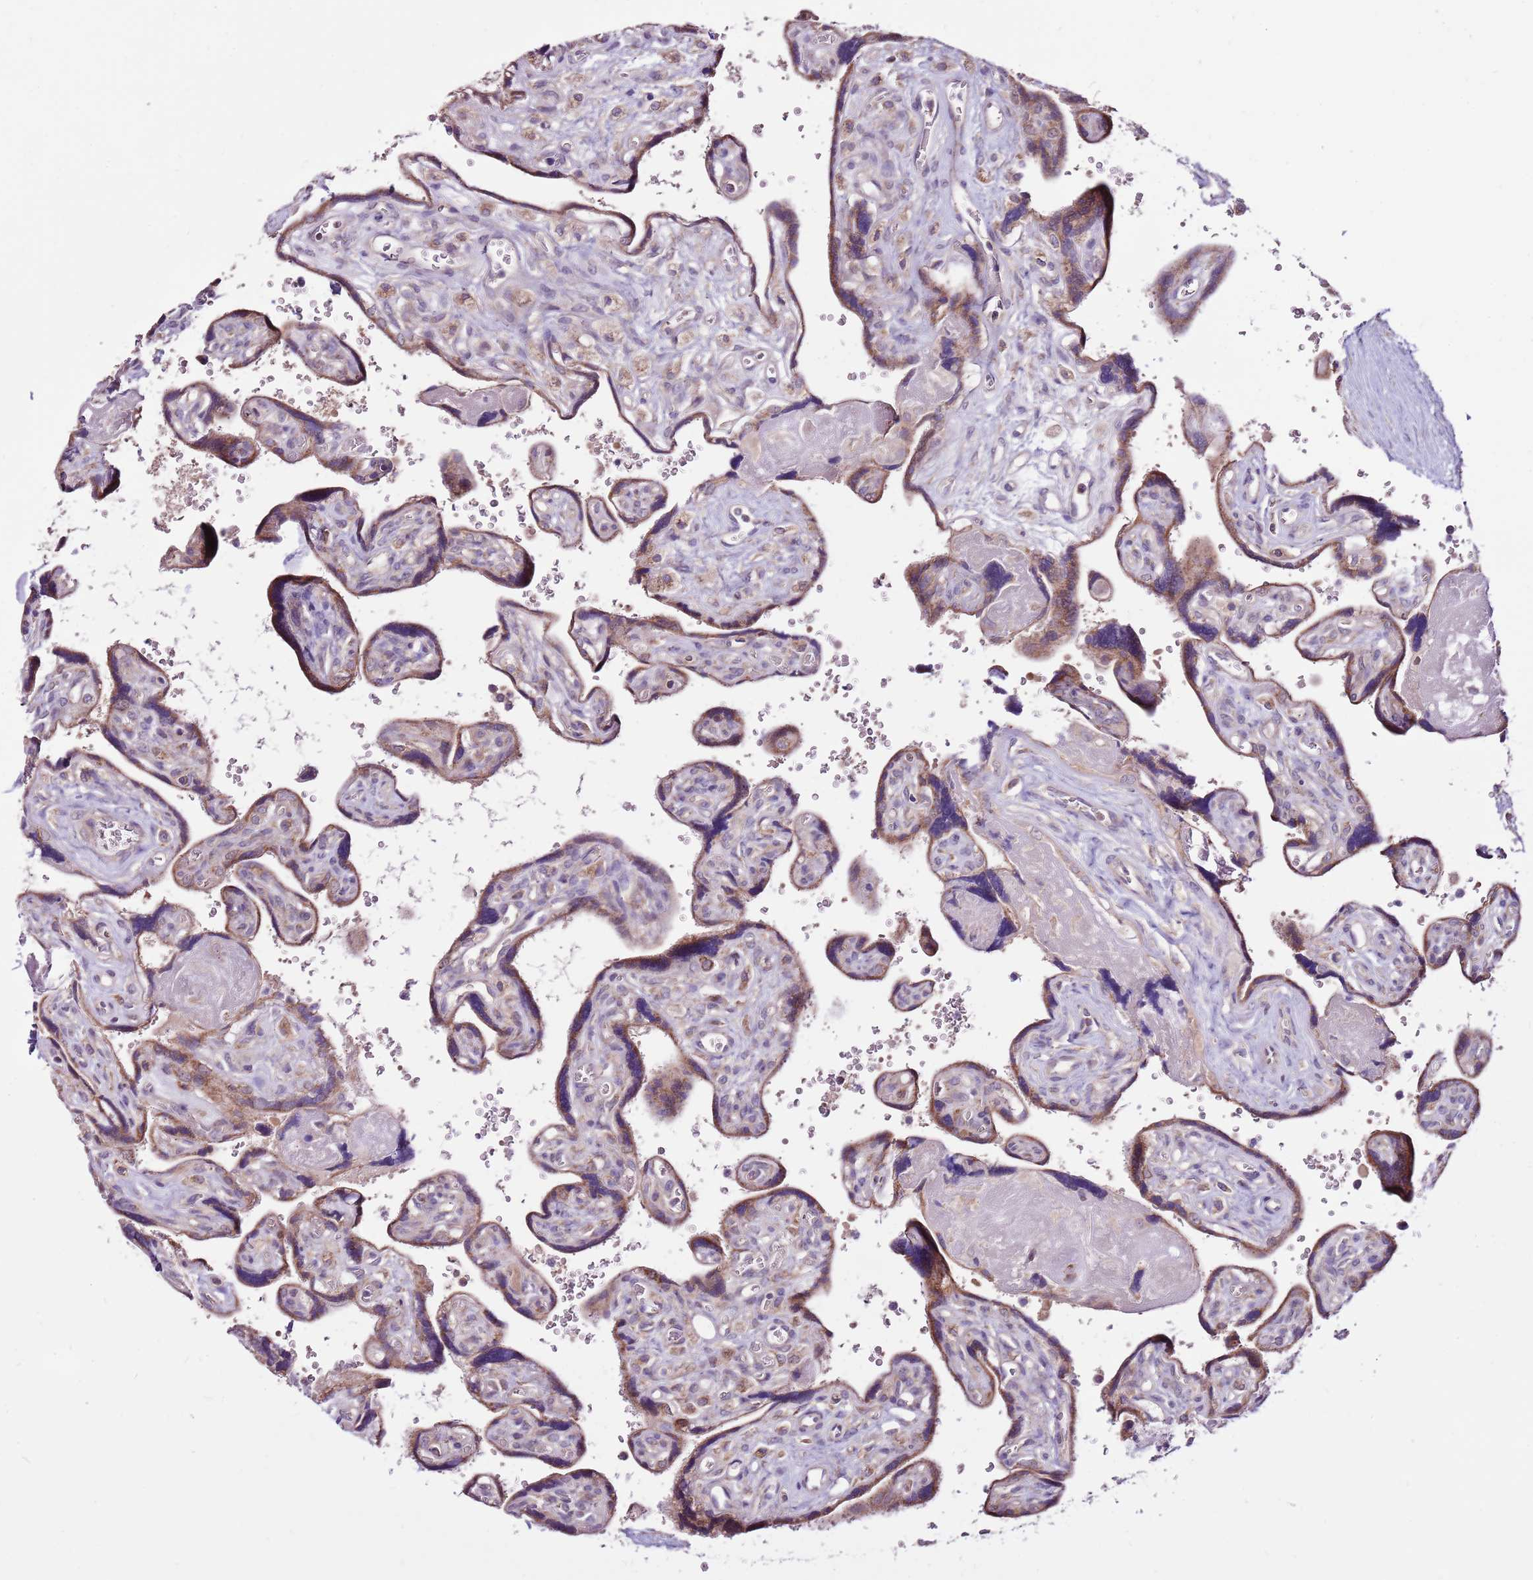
{"staining": {"intensity": "moderate", "quantity": "25%-75%", "location": "cytoplasmic/membranous"}, "tissue": "placenta", "cell_type": "Trophoblastic cells", "image_type": "normal", "snomed": [{"axis": "morphology", "description": "Normal tissue, NOS"}, {"axis": "topography", "description": "Placenta"}], "caption": "DAB immunohistochemical staining of normal placenta displays moderate cytoplasmic/membranous protein staining in about 25%-75% of trophoblastic cells.", "gene": "SMG1", "patient": {"sex": "female", "age": 39}}